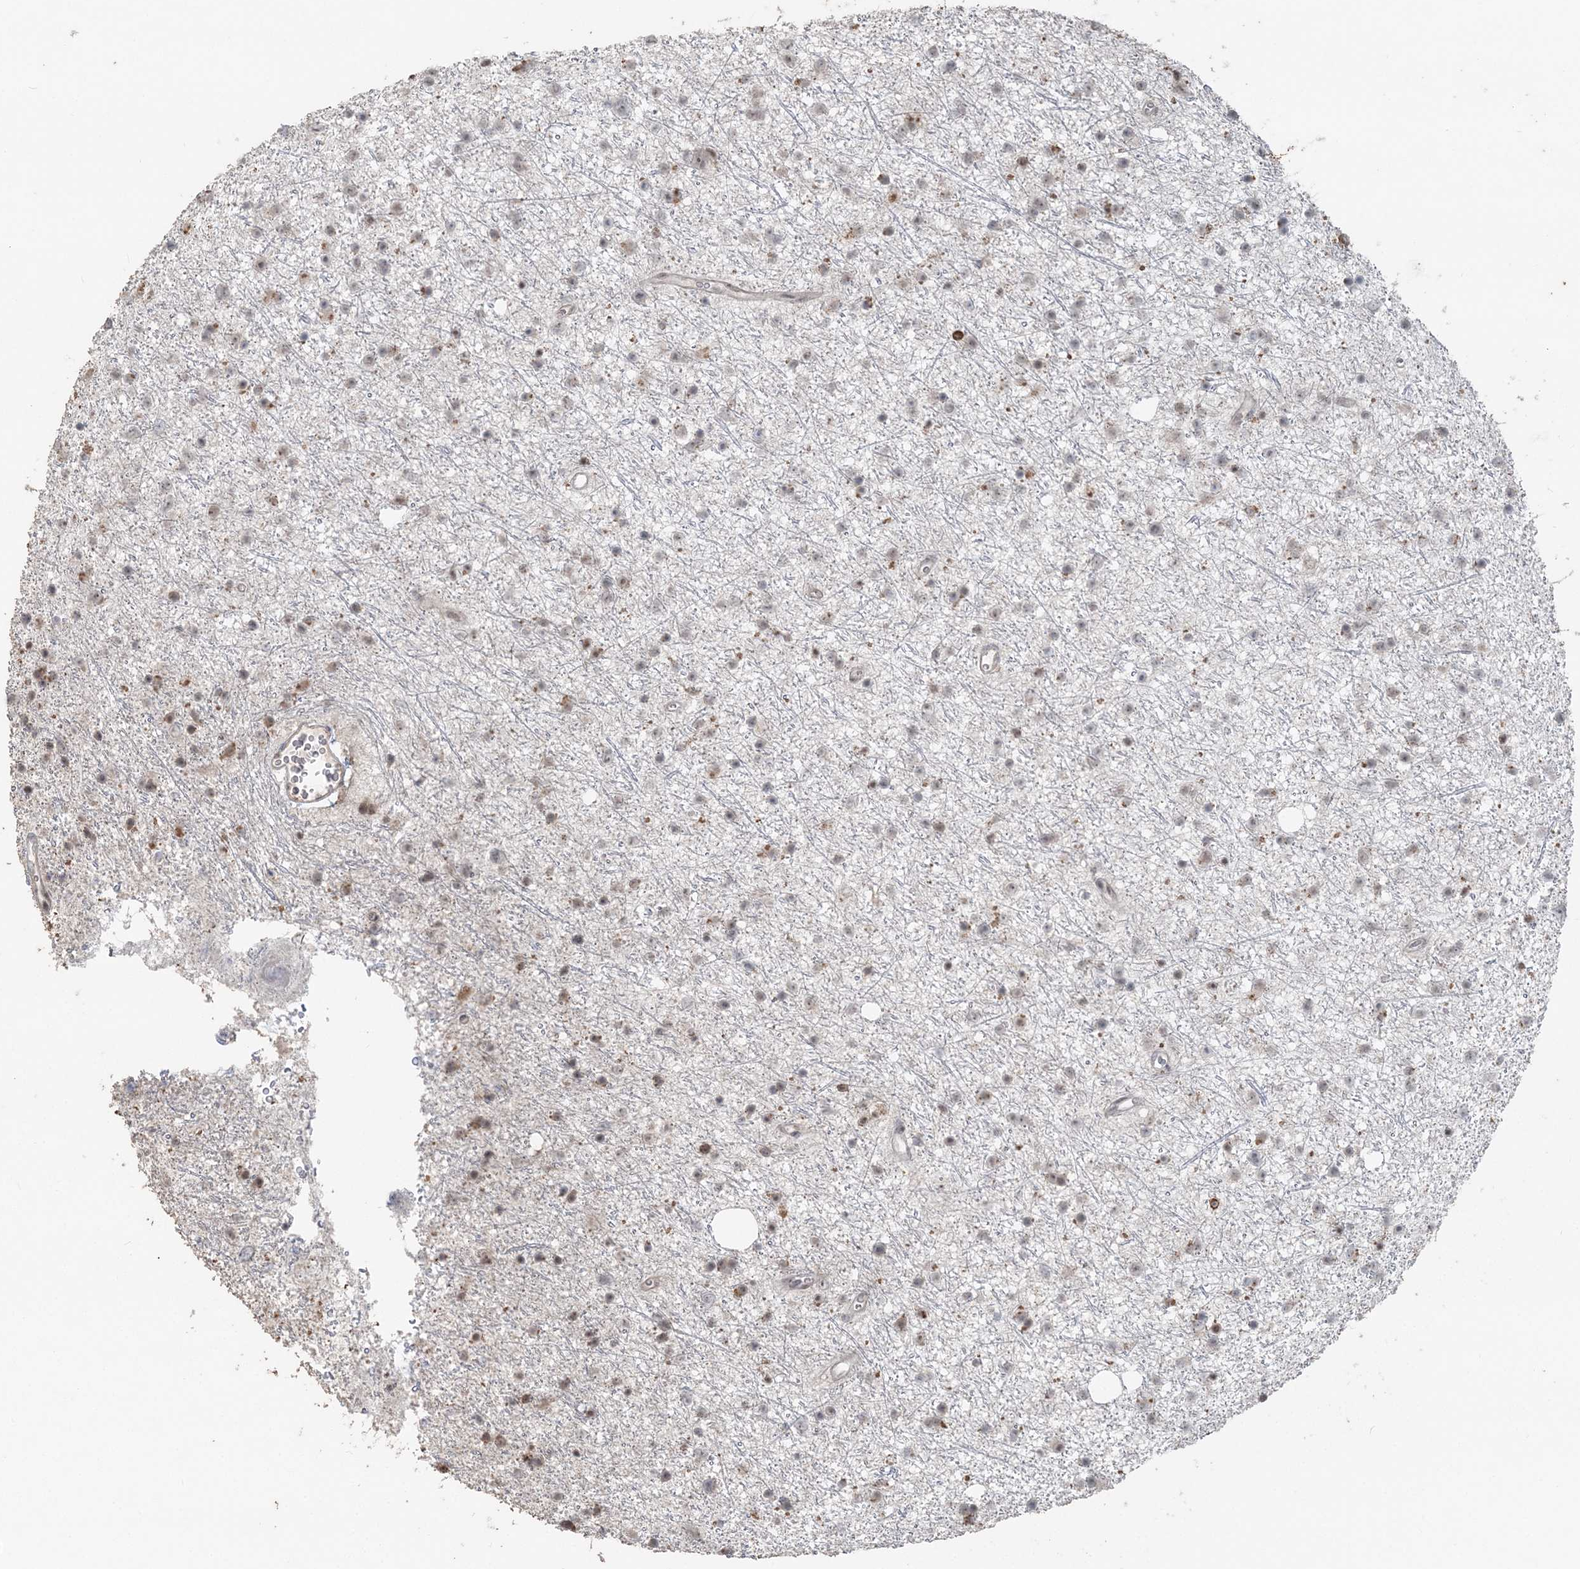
{"staining": {"intensity": "weak", "quantity": "<25%", "location": "nuclear"}, "tissue": "glioma", "cell_type": "Tumor cells", "image_type": "cancer", "snomed": [{"axis": "morphology", "description": "Glioma, malignant, Low grade"}, {"axis": "topography", "description": "Cerebral cortex"}], "caption": "An immunohistochemistry micrograph of glioma is shown. There is no staining in tumor cells of glioma. (Brightfield microscopy of DAB immunohistochemistry (IHC) at high magnification).", "gene": "SLU7", "patient": {"sex": "female", "age": 39}}